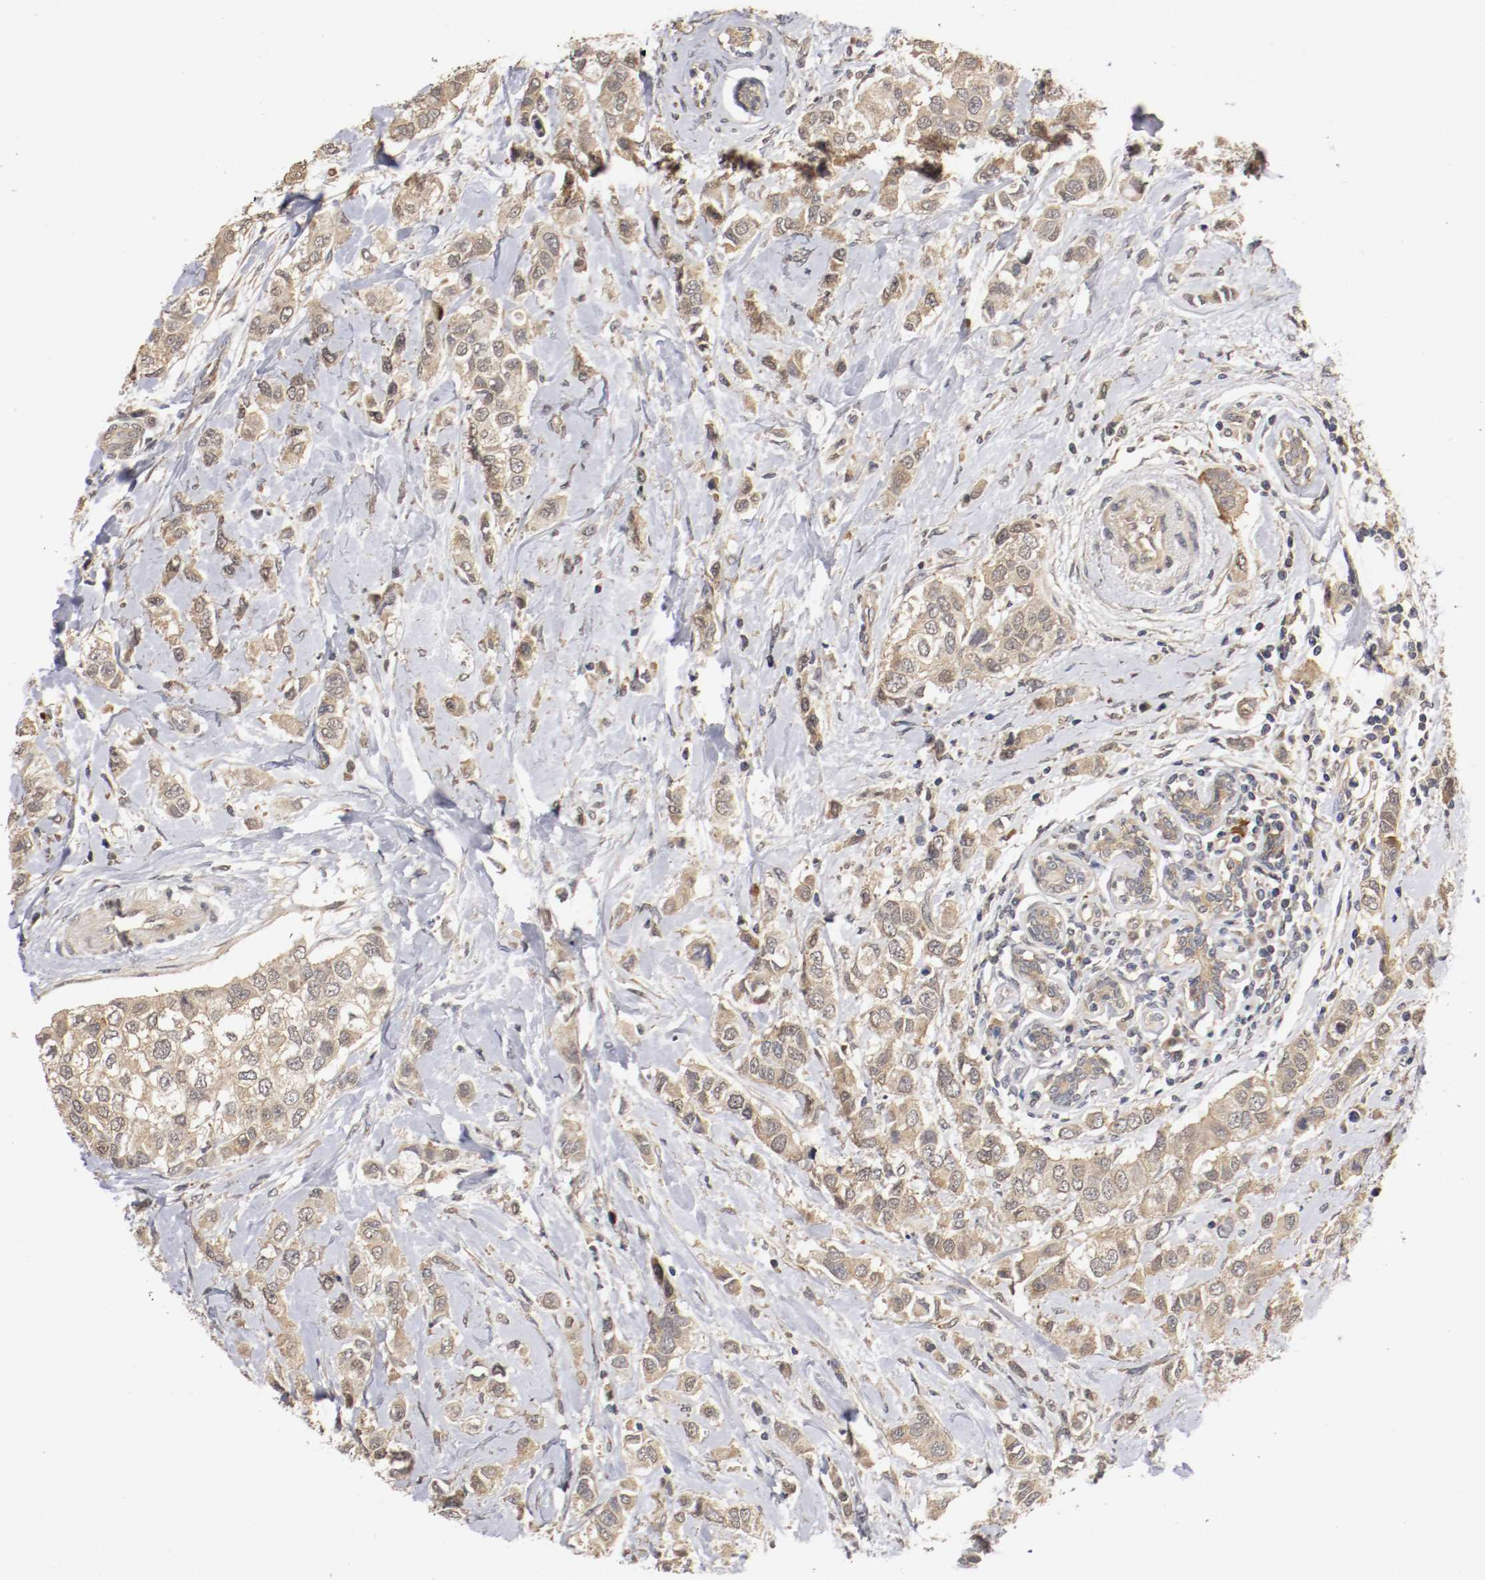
{"staining": {"intensity": "moderate", "quantity": ">75%", "location": "cytoplasmic/membranous"}, "tissue": "breast cancer", "cell_type": "Tumor cells", "image_type": "cancer", "snomed": [{"axis": "morphology", "description": "Duct carcinoma"}, {"axis": "topography", "description": "Breast"}], "caption": "DAB immunohistochemical staining of human breast cancer displays moderate cytoplasmic/membranous protein positivity in about >75% of tumor cells. The staining was performed using DAB to visualize the protein expression in brown, while the nuclei were stained in blue with hematoxylin (Magnification: 20x).", "gene": "TNFRSF1B", "patient": {"sex": "female", "age": 50}}